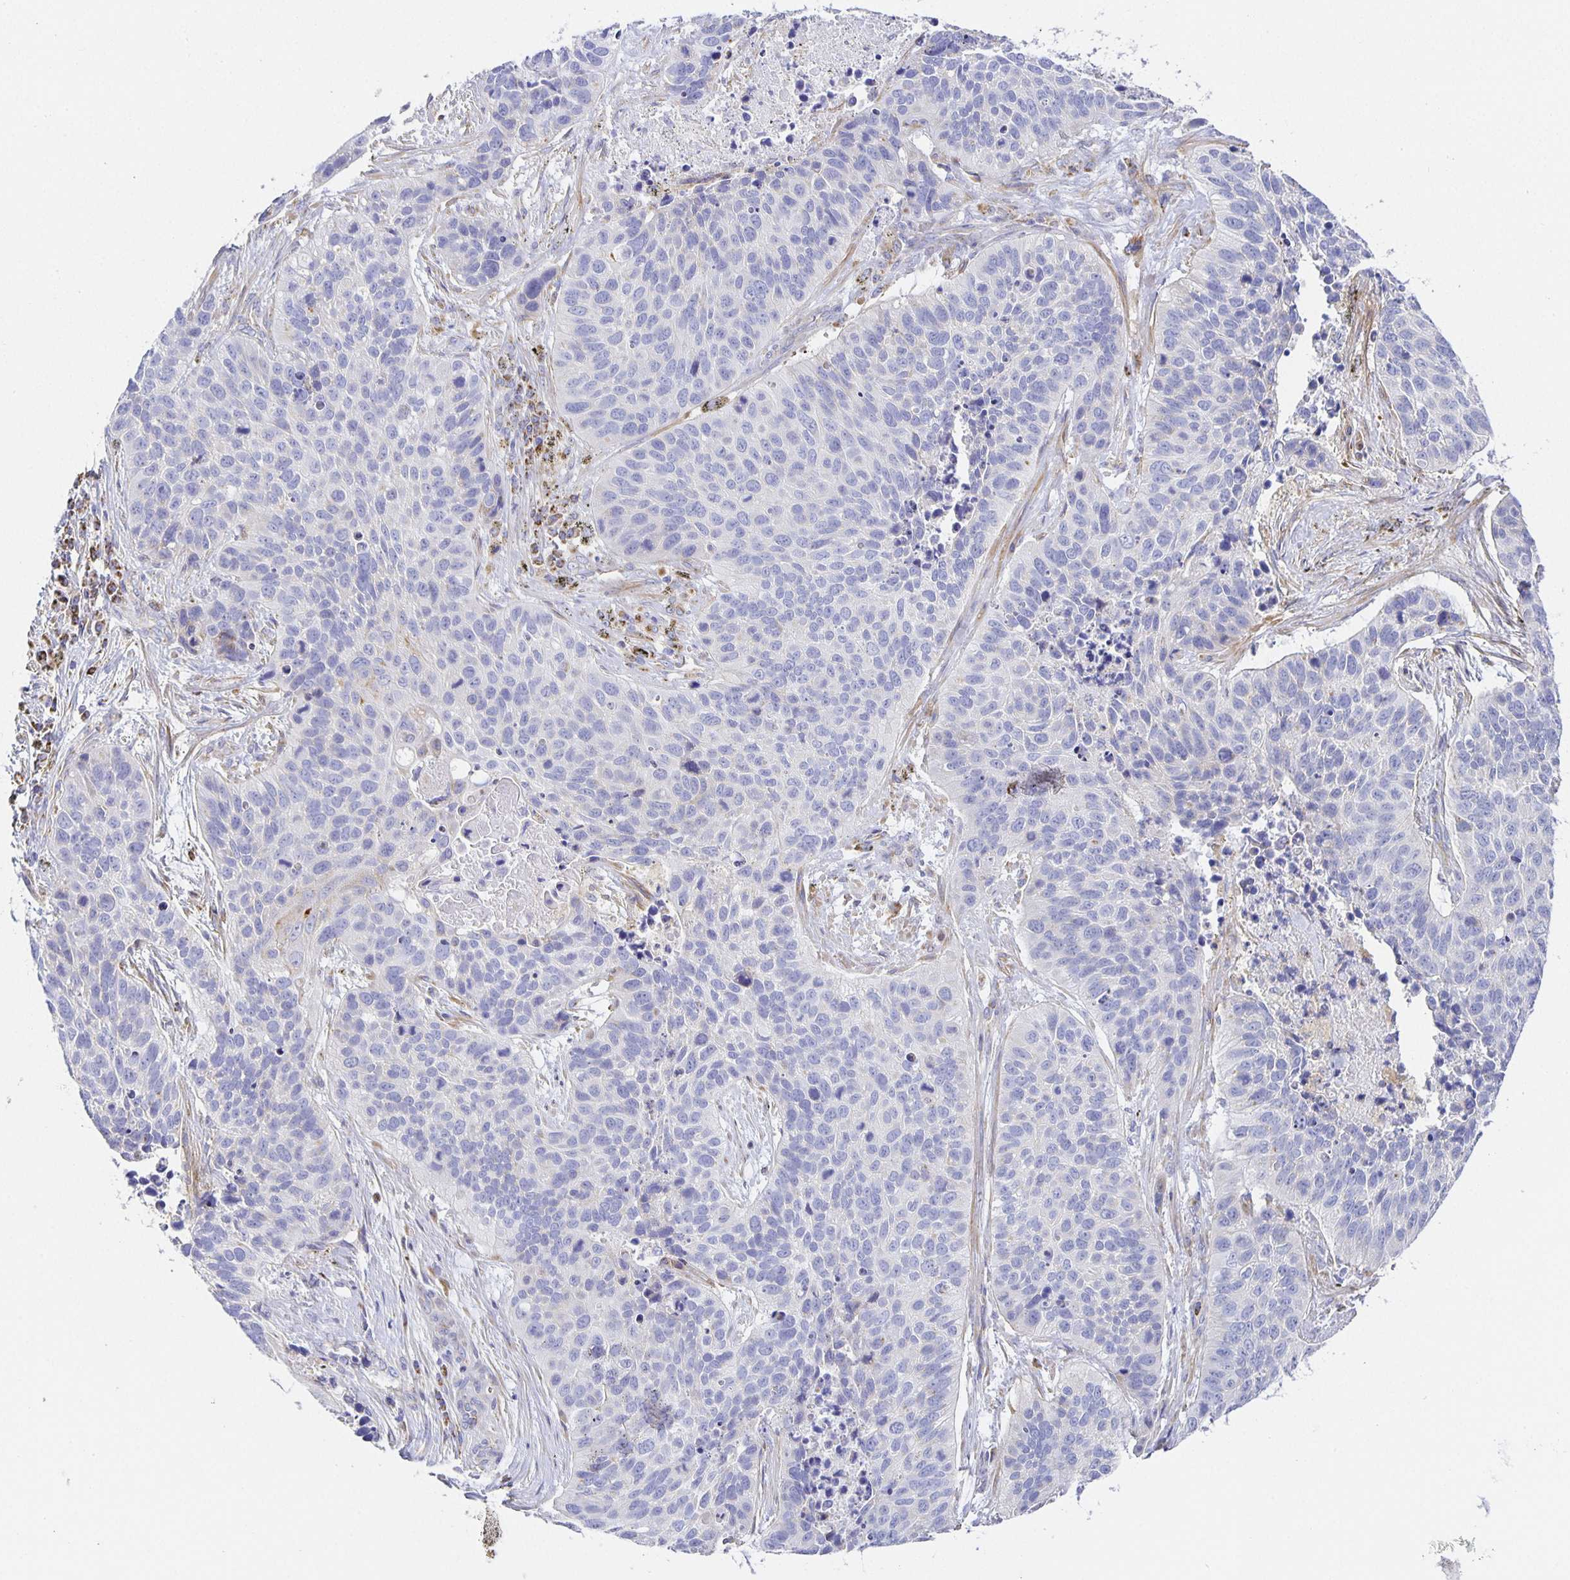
{"staining": {"intensity": "negative", "quantity": "none", "location": "none"}, "tissue": "lung cancer", "cell_type": "Tumor cells", "image_type": "cancer", "snomed": [{"axis": "morphology", "description": "Squamous cell carcinoma, NOS"}, {"axis": "topography", "description": "Lung"}], "caption": "Image shows no protein staining in tumor cells of lung squamous cell carcinoma tissue.", "gene": "FLRT3", "patient": {"sex": "male", "age": 62}}